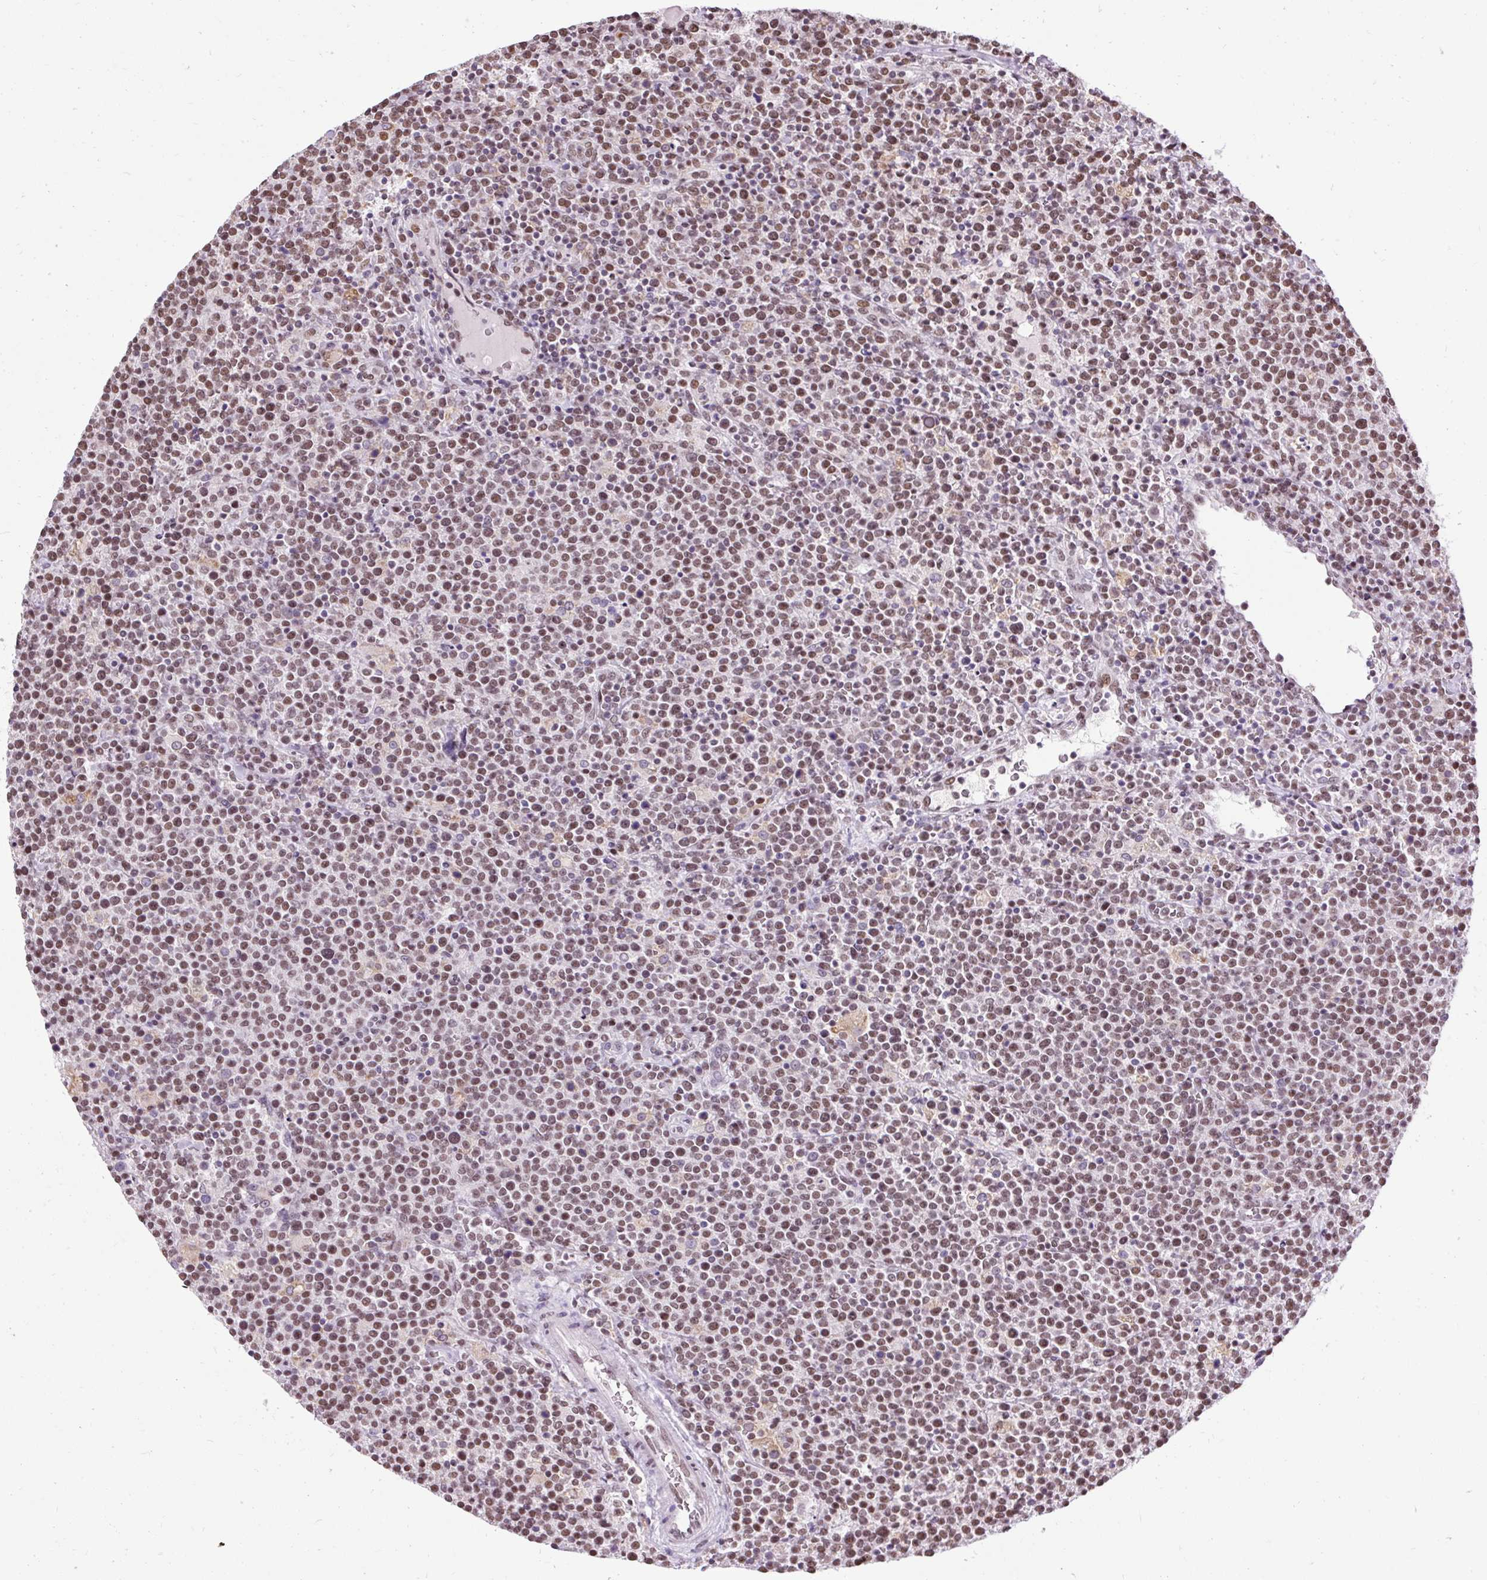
{"staining": {"intensity": "moderate", "quantity": ">75%", "location": "nuclear"}, "tissue": "lymphoma", "cell_type": "Tumor cells", "image_type": "cancer", "snomed": [{"axis": "morphology", "description": "Malignant lymphoma, non-Hodgkin's type, High grade"}, {"axis": "topography", "description": "Lymph node"}], "caption": "IHC histopathology image of lymphoma stained for a protein (brown), which demonstrates medium levels of moderate nuclear positivity in about >75% of tumor cells.", "gene": "ZNF672", "patient": {"sex": "male", "age": 61}}